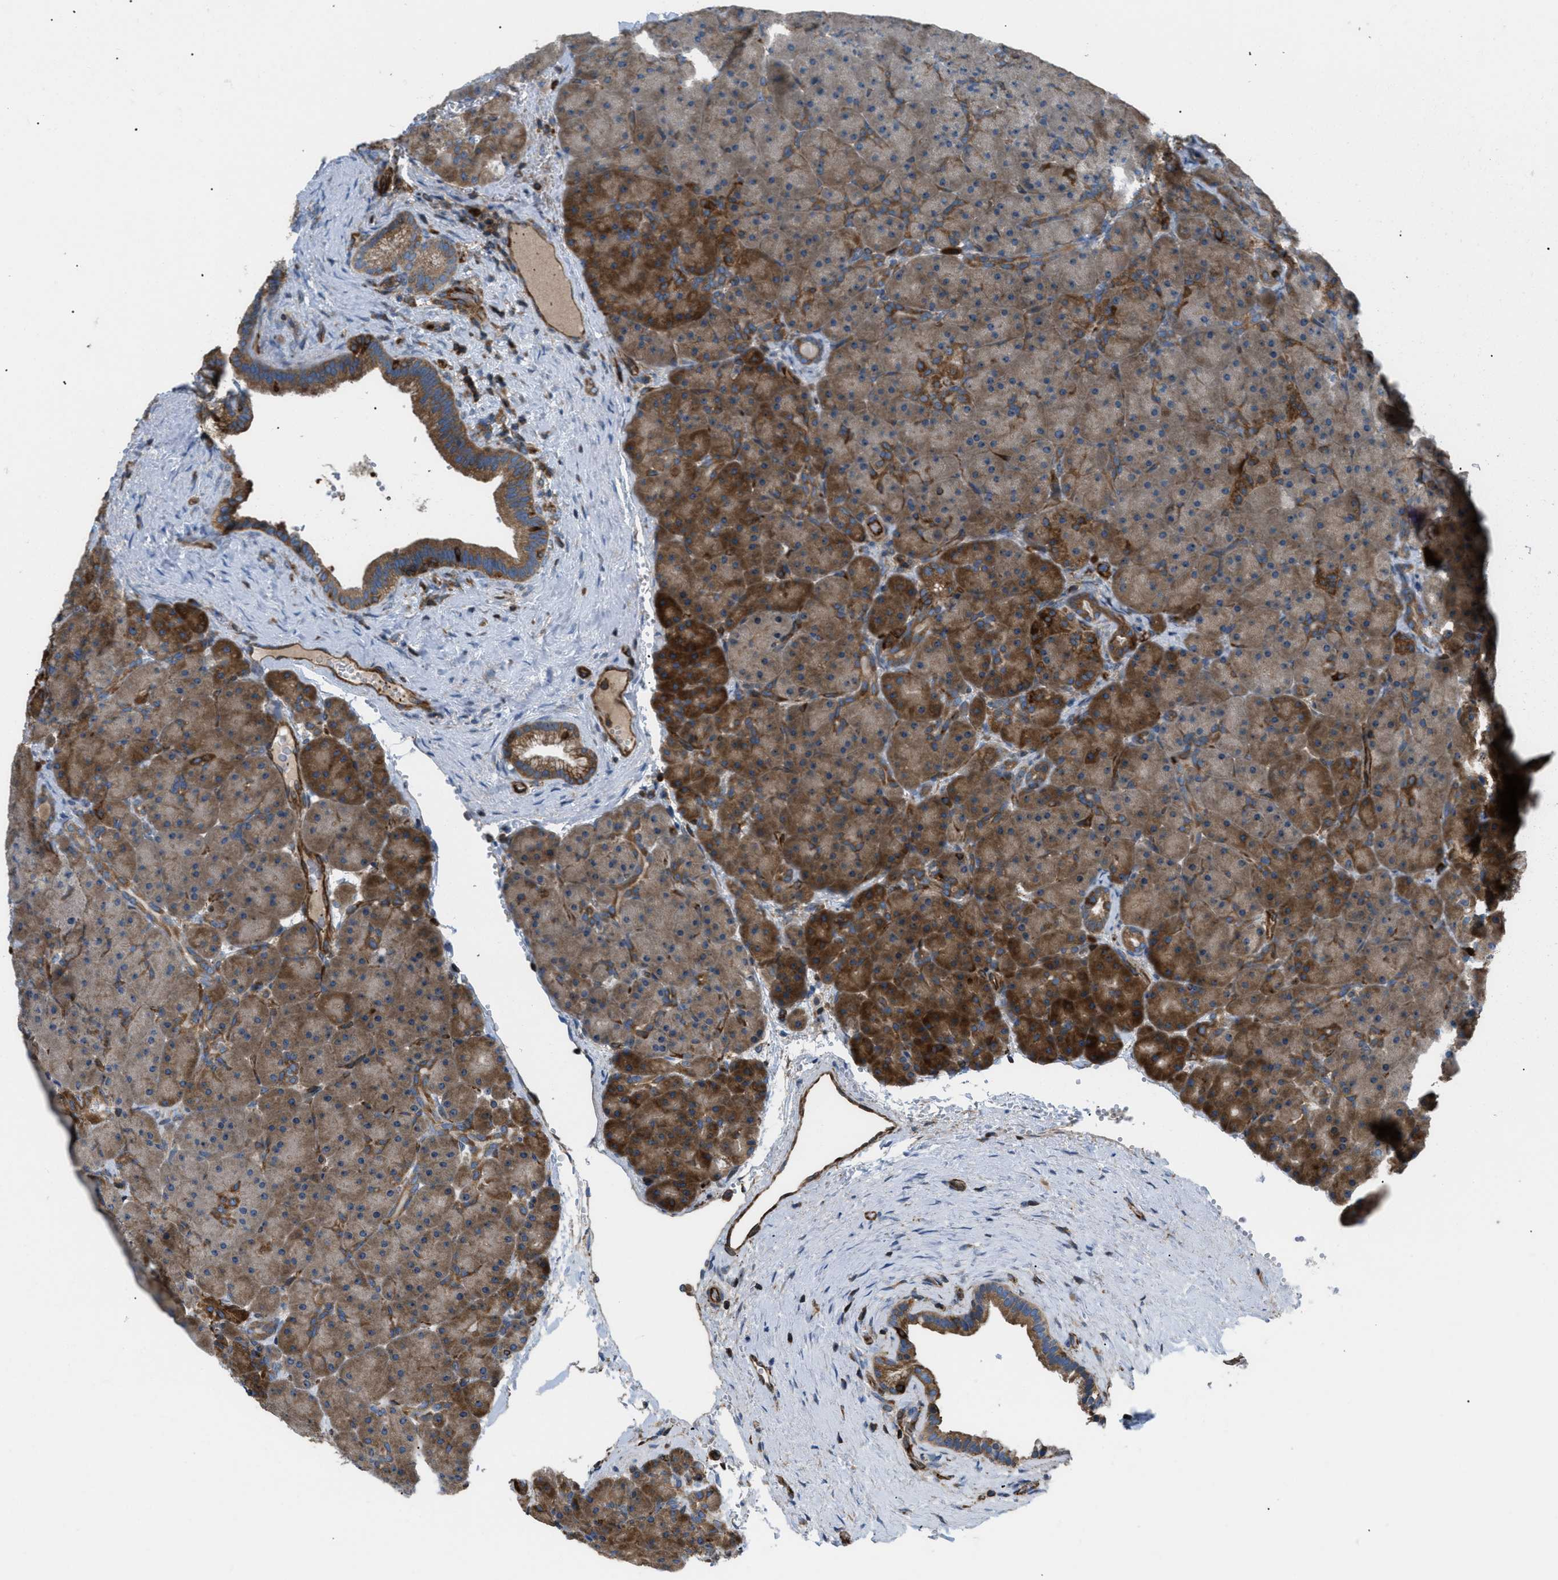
{"staining": {"intensity": "moderate", "quantity": ">75%", "location": "cytoplasmic/membranous"}, "tissue": "pancreas", "cell_type": "Exocrine glandular cells", "image_type": "normal", "snomed": [{"axis": "morphology", "description": "Normal tissue, NOS"}, {"axis": "topography", "description": "Pancreas"}], "caption": "The image demonstrates immunohistochemical staining of unremarkable pancreas. There is moderate cytoplasmic/membranous expression is identified in about >75% of exocrine glandular cells.", "gene": "ATP2A3", "patient": {"sex": "male", "age": 66}}